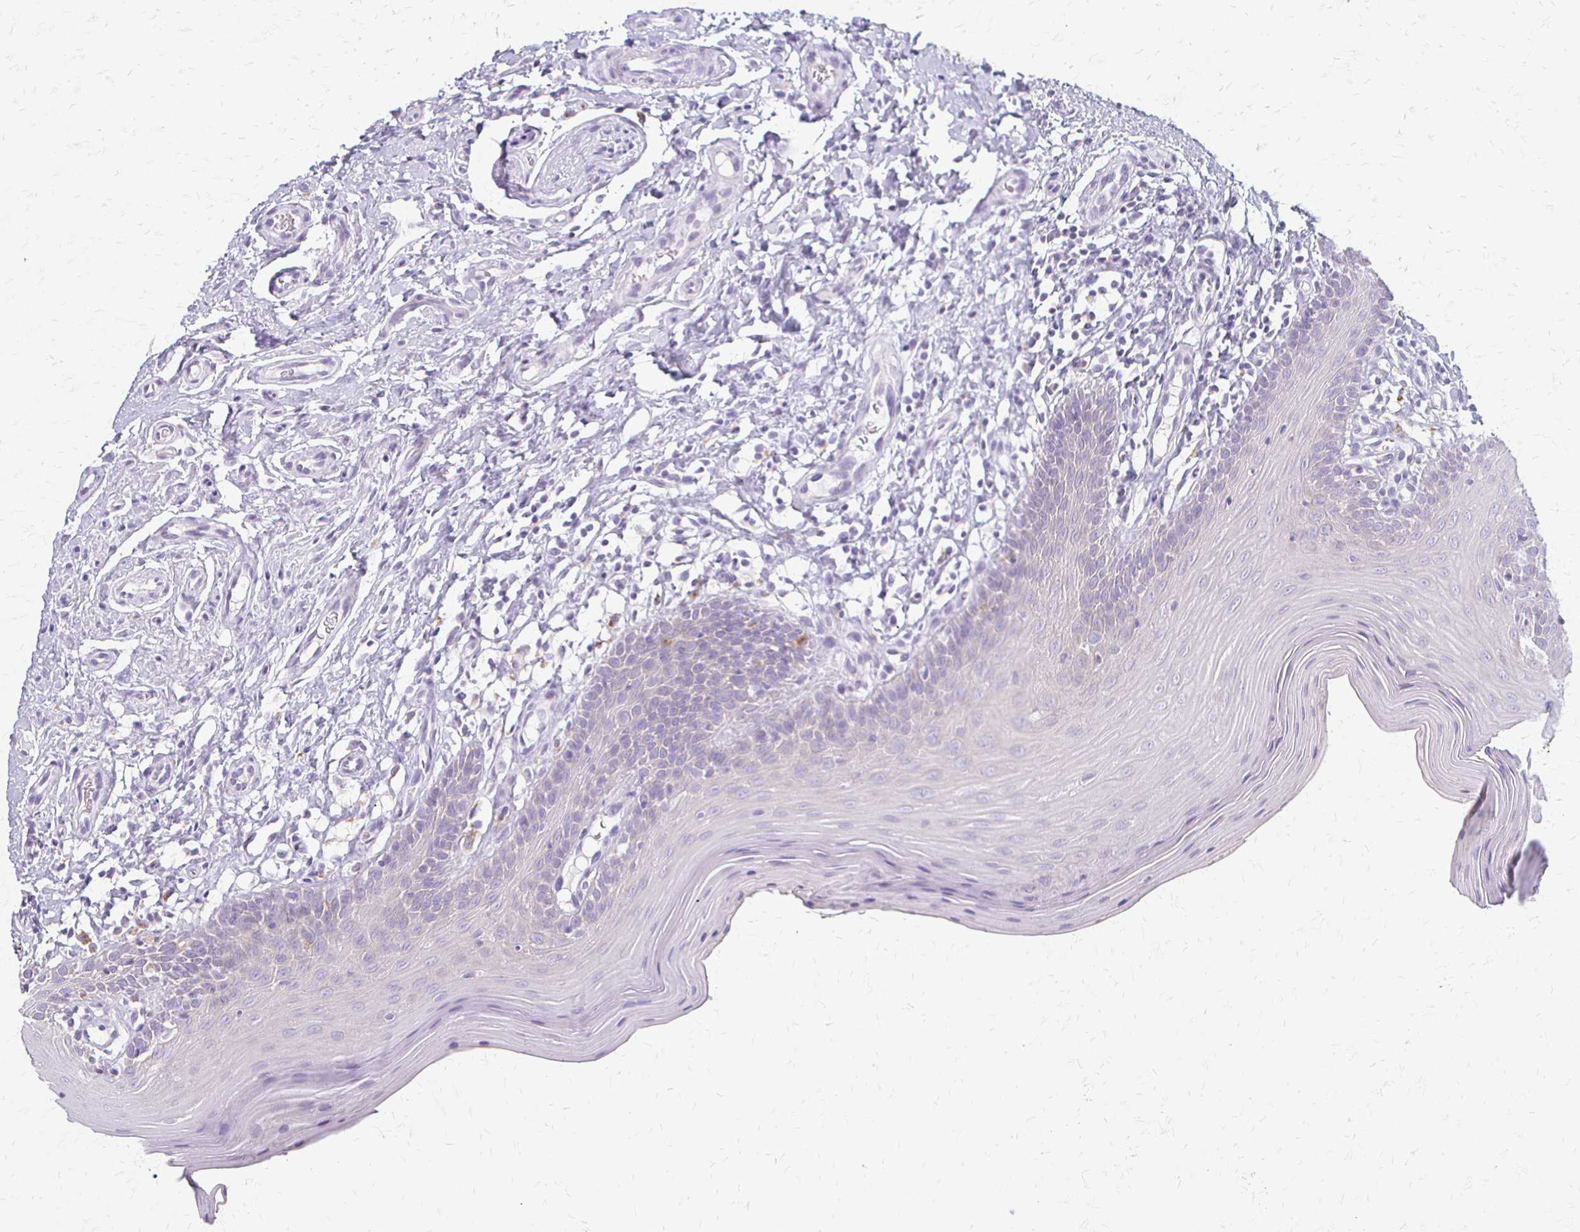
{"staining": {"intensity": "negative", "quantity": "none", "location": "none"}, "tissue": "oral mucosa", "cell_type": "Squamous epithelial cells", "image_type": "normal", "snomed": [{"axis": "morphology", "description": "Normal tissue, NOS"}, {"axis": "topography", "description": "Oral tissue"}, {"axis": "topography", "description": "Tounge, NOS"}], "caption": "IHC micrograph of normal oral mucosa: oral mucosa stained with DAB (3,3'-diaminobenzidine) demonstrates no significant protein expression in squamous epithelial cells.", "gene": "ACP5", "patient": {"sex": "female", "age": 58}}